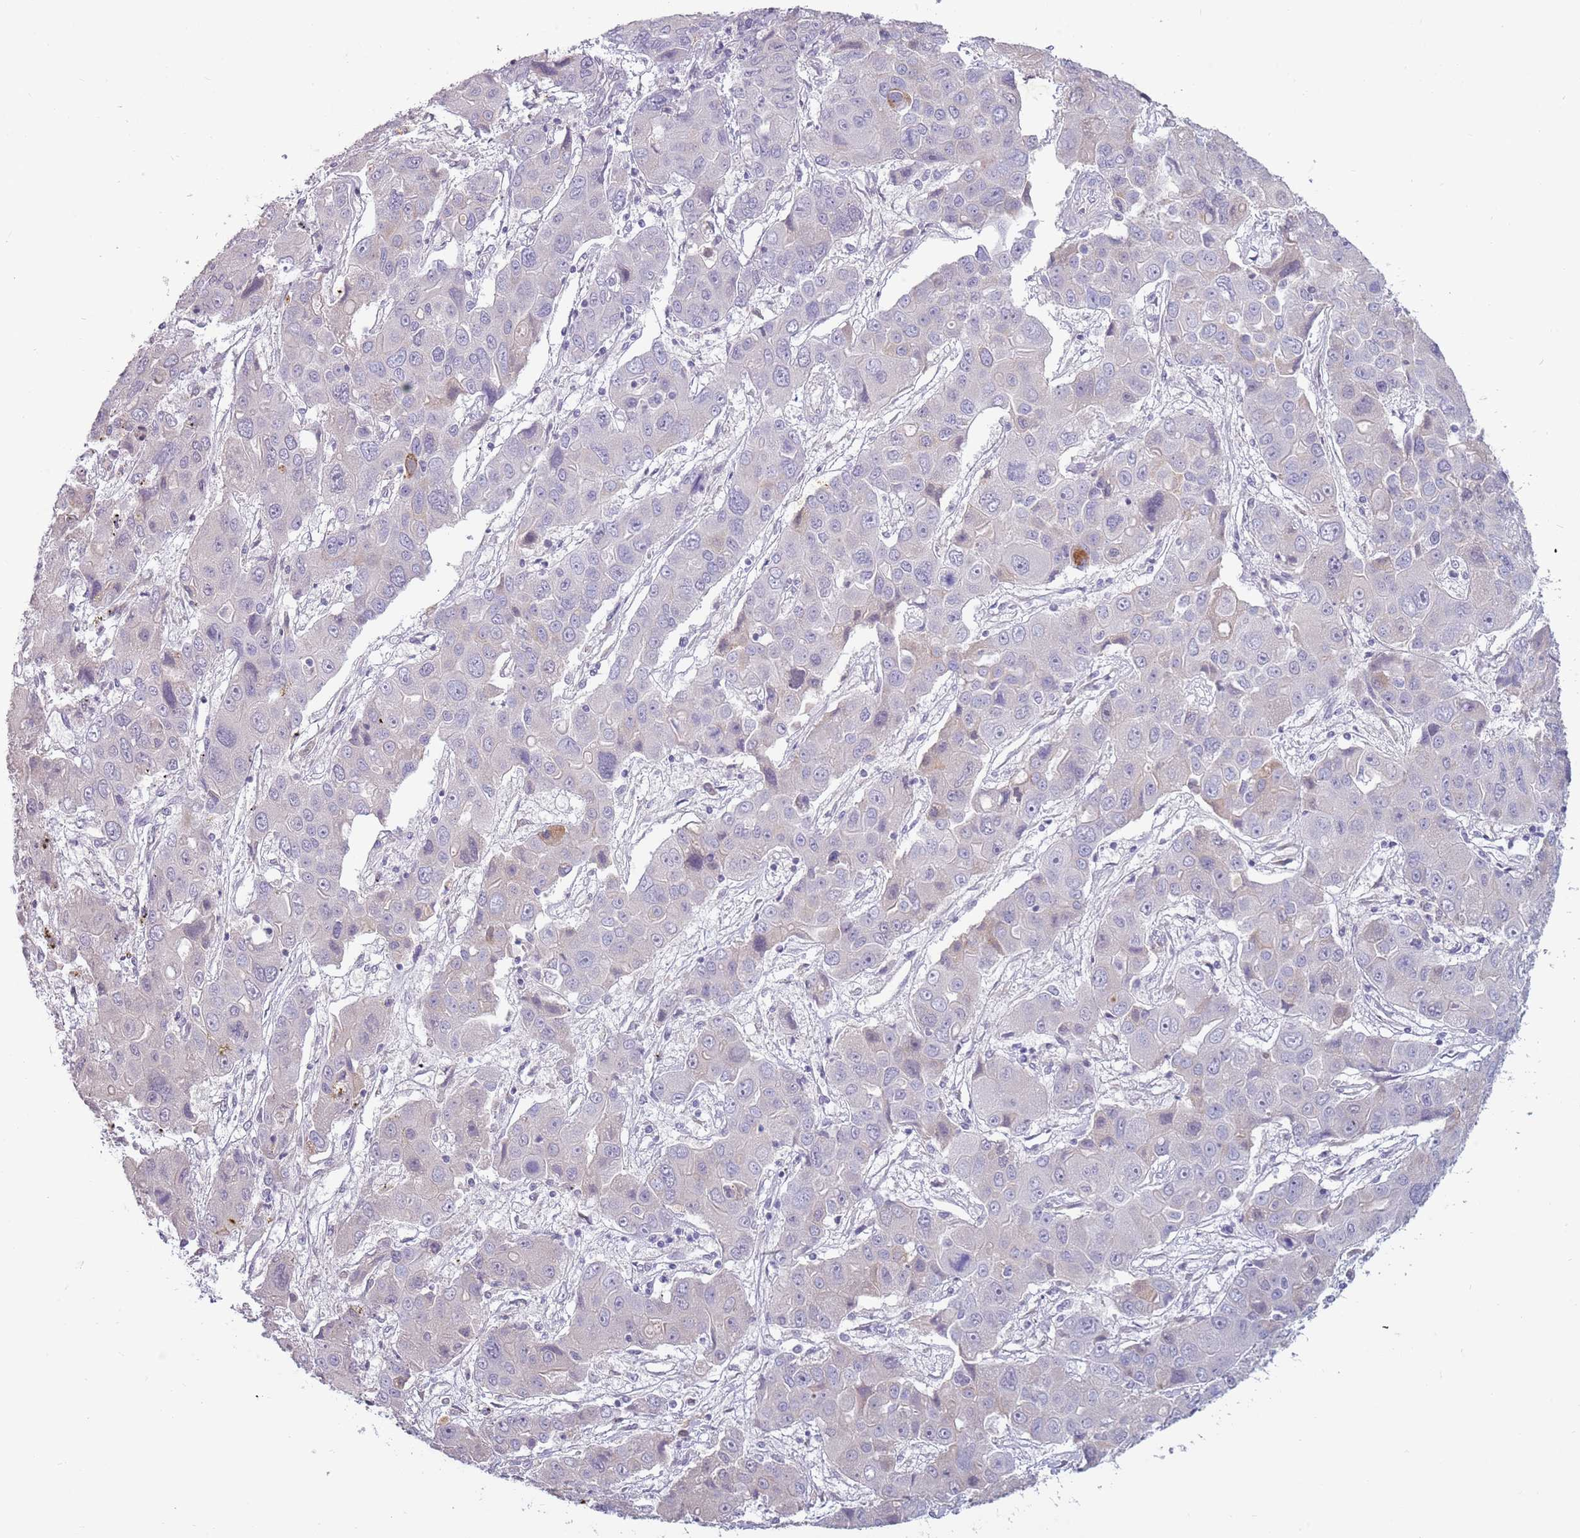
{"staining": {"intensity": "negative", "quantity": "none", "location": "none"}, "tissue": "liver cancer", "cell_type": "Tumor cells", "image_type": "cancer", "snomed": [{"axis": "morphology", "description": "Cholangiocarcinoma"}, {"axis": "topography", "description": "Liver"}], "caption": "Human cholangiocarcinoma (liver) stained for a protein using IHC displays no positivity in tumor cells.", "gene": "TNFRSF6B", "patient": {"sex": "male", "age": 67}}